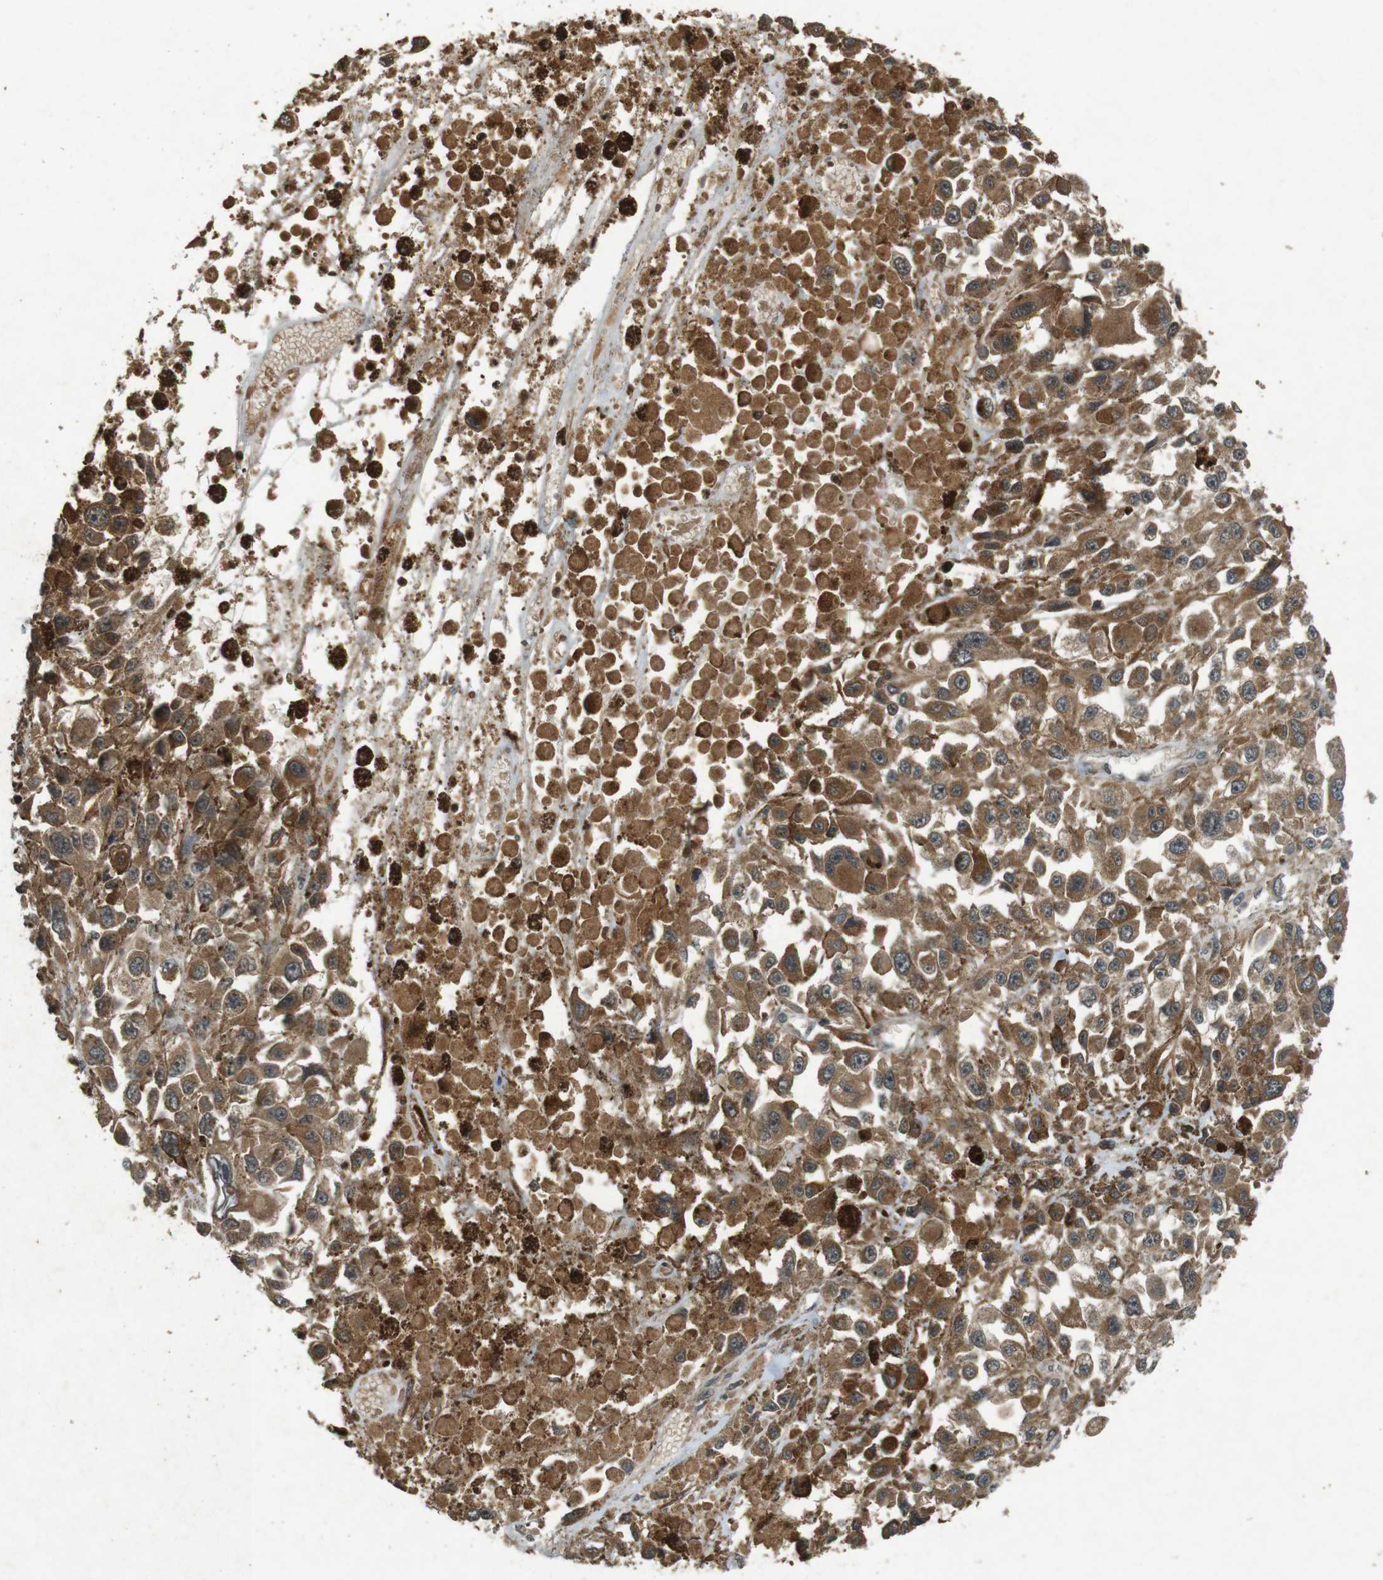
{"staining": {"intensity": "moderate", "quantity": ">75%", "location": "cytoplasmic/membranous"}, "tissue": "melanoma", "cell_type": "Tumor cells", "image_type": "cancer", "snomed": [{"axis": "morphology", "description": "Malignant melanoma, Metastatic site"}, {"axis": "topography", "description": "Lymph node"}], "caption": "A histopathology image of human melanoma stained for a protein shows moderate cytoplasmic/membranous brown staining in tumor cells. (Brightfield microscopy of DAB IHC at high magnification).", "gene": "TAP1", "patient": {"sex": "male", "age": 59}}